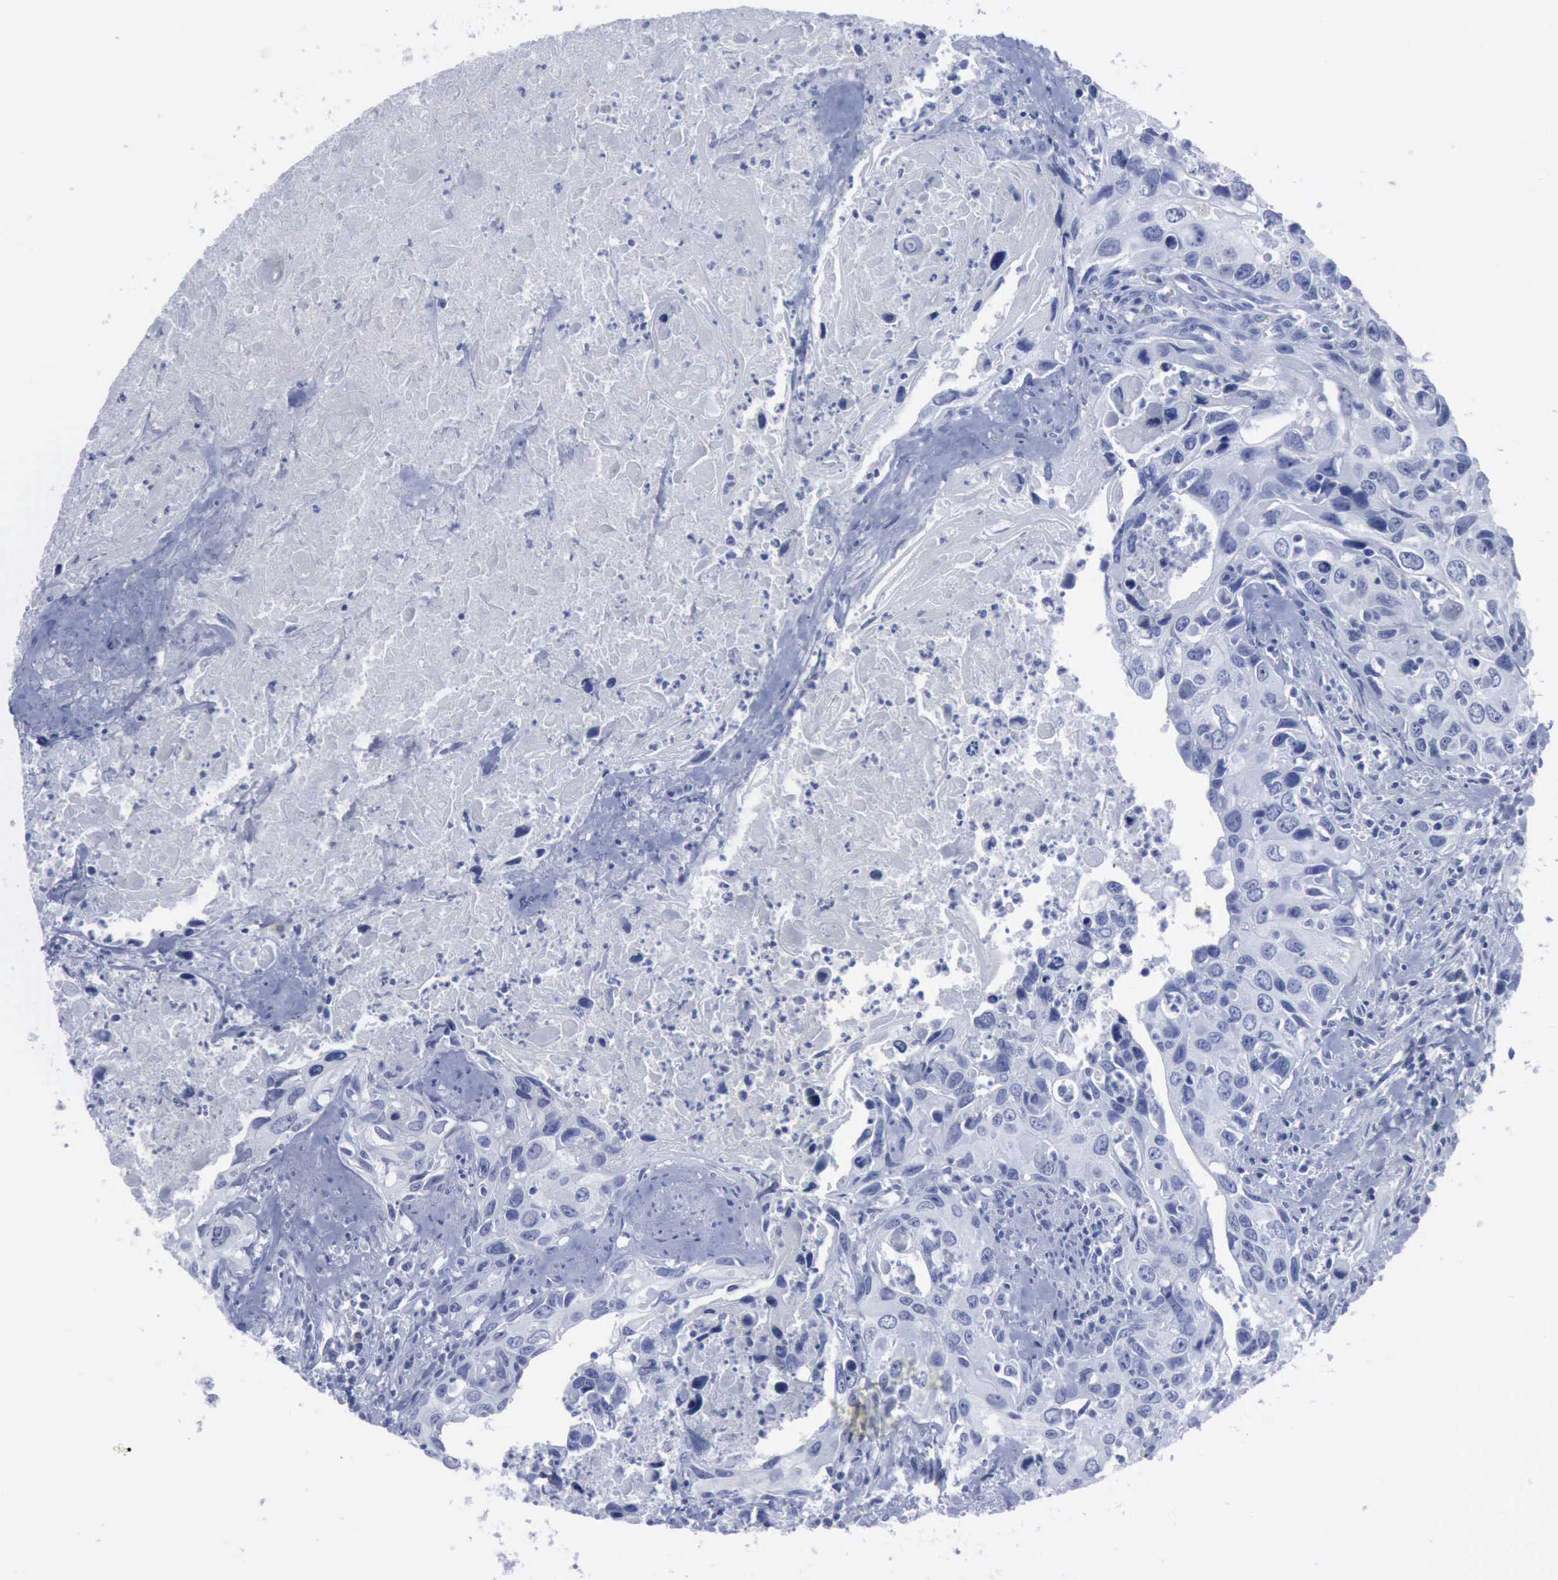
{"staining": {"intensity": "negative", "quantity": "none", "location": "none"}, "tissue": "urothelial cancer", "cell_type": "Tumor cells", "image_type": "cancer", "snomed": [{"axis": "morphology", "description": "Urothelial carcinoma, High grade"}, {"axis": "topography", "description": "Urinary bladder"}], "caption": "There is no significant staining in tumor cells of urothelial carcinoma (high-grade). The staining was performed using DAB (3,3'-diaminobenzidine) to visualize the protein expression in brown, while the nuclei were stained in blue with hematoxylin (Magnification: 20x).", "gene": "NGFR", "patient": {"sex": "male", "age": 71}}